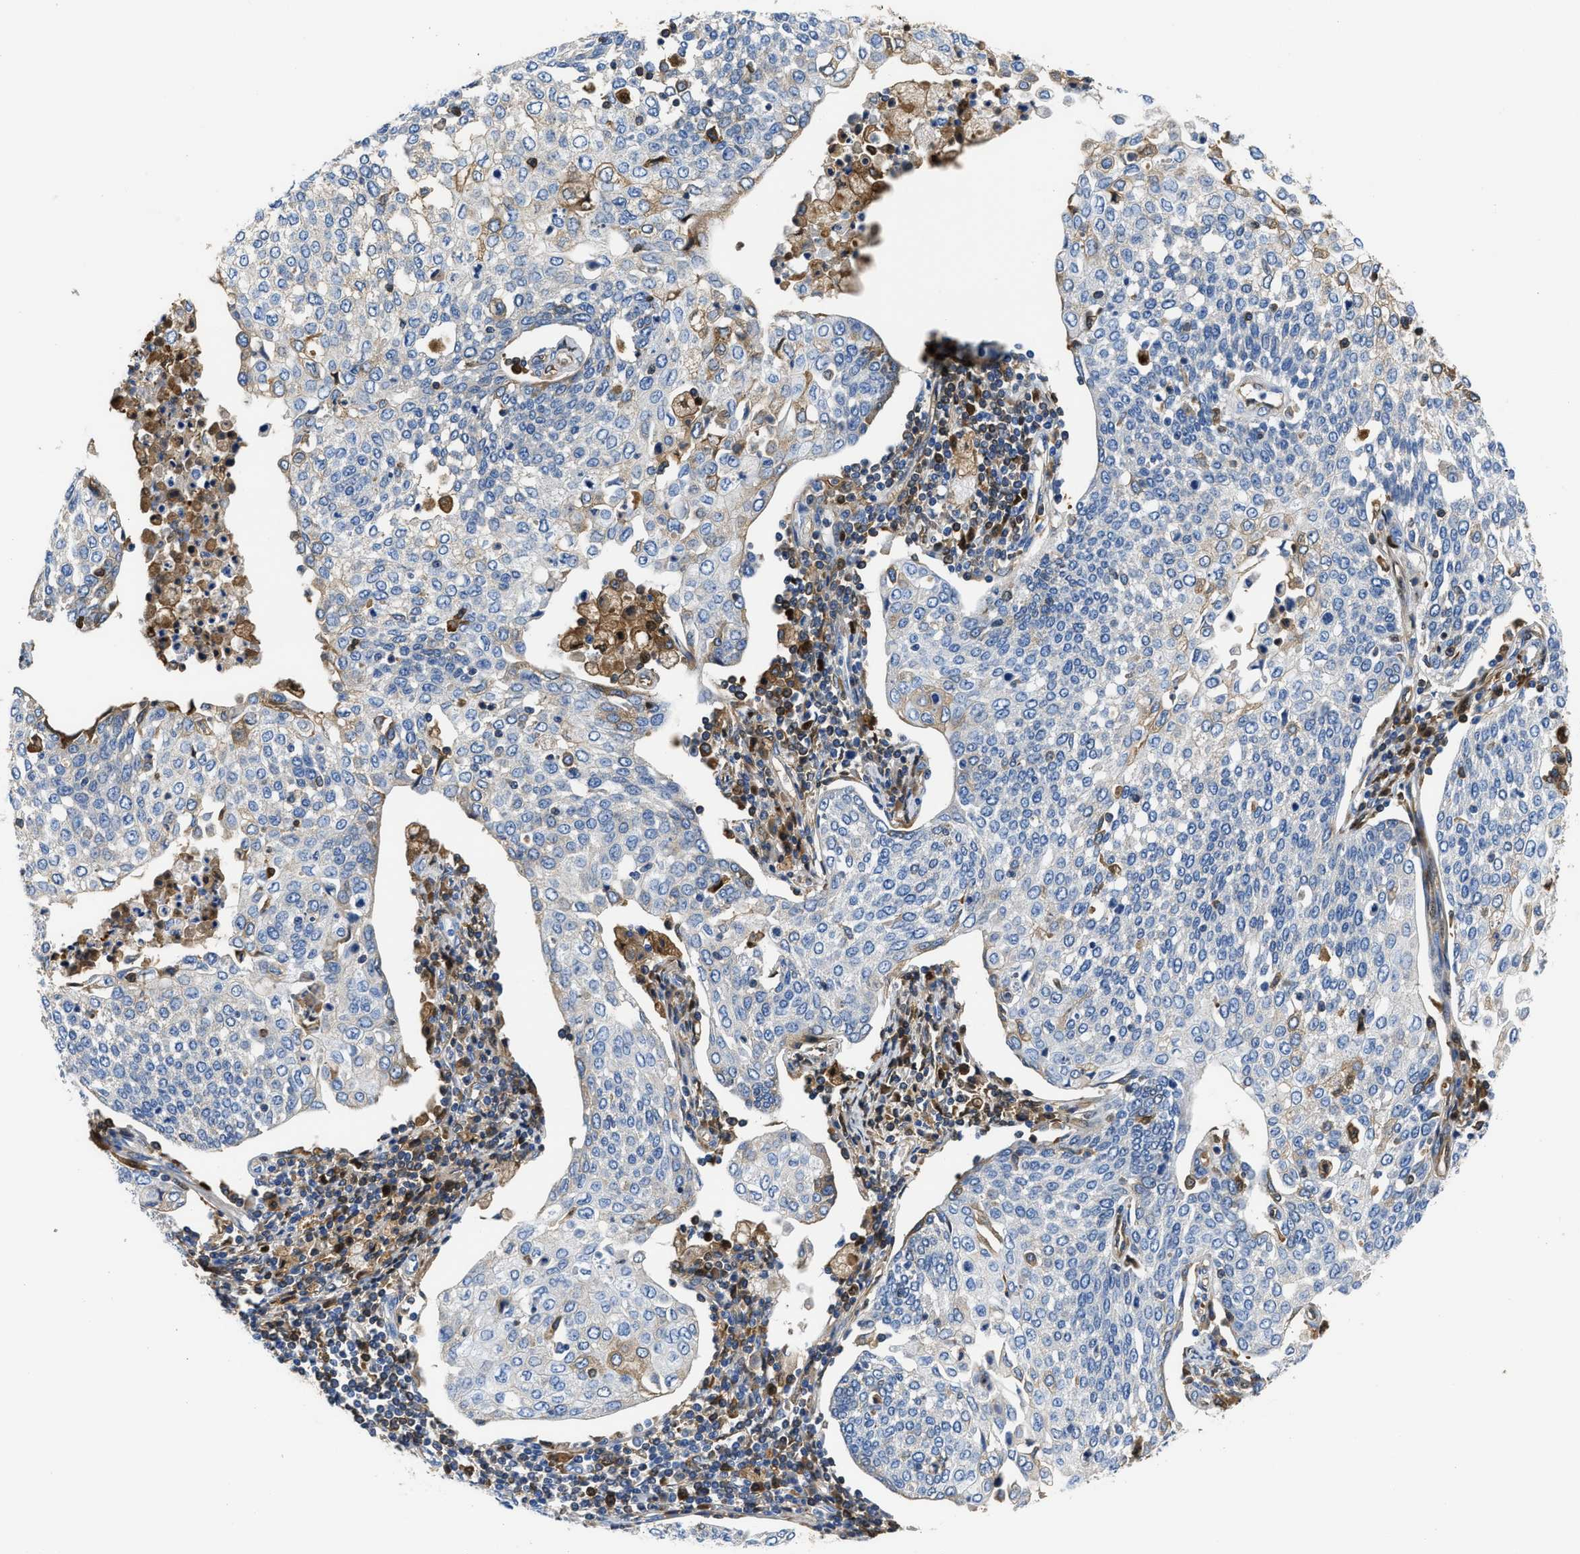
{"staining": {"intensity": "negative", "quantity": "none", "location": "none"}, "tissue": "cervical cancer", "cell_type": "Tumor cells", "image_type": "cancer", "snomed": [{"axis": "morphology", "description": "Squamous cell carcinoma, NOS"}, {"axis": "topography", "description": "Cervix"}], "caption": "Immunohistochemistry (IHC) photomicrograph of cervical cancer stained for a protein (brown), which reveals no positivity in tumor cells.", "gene": "GC", "patient": {"sex": "female", "age": 34}}